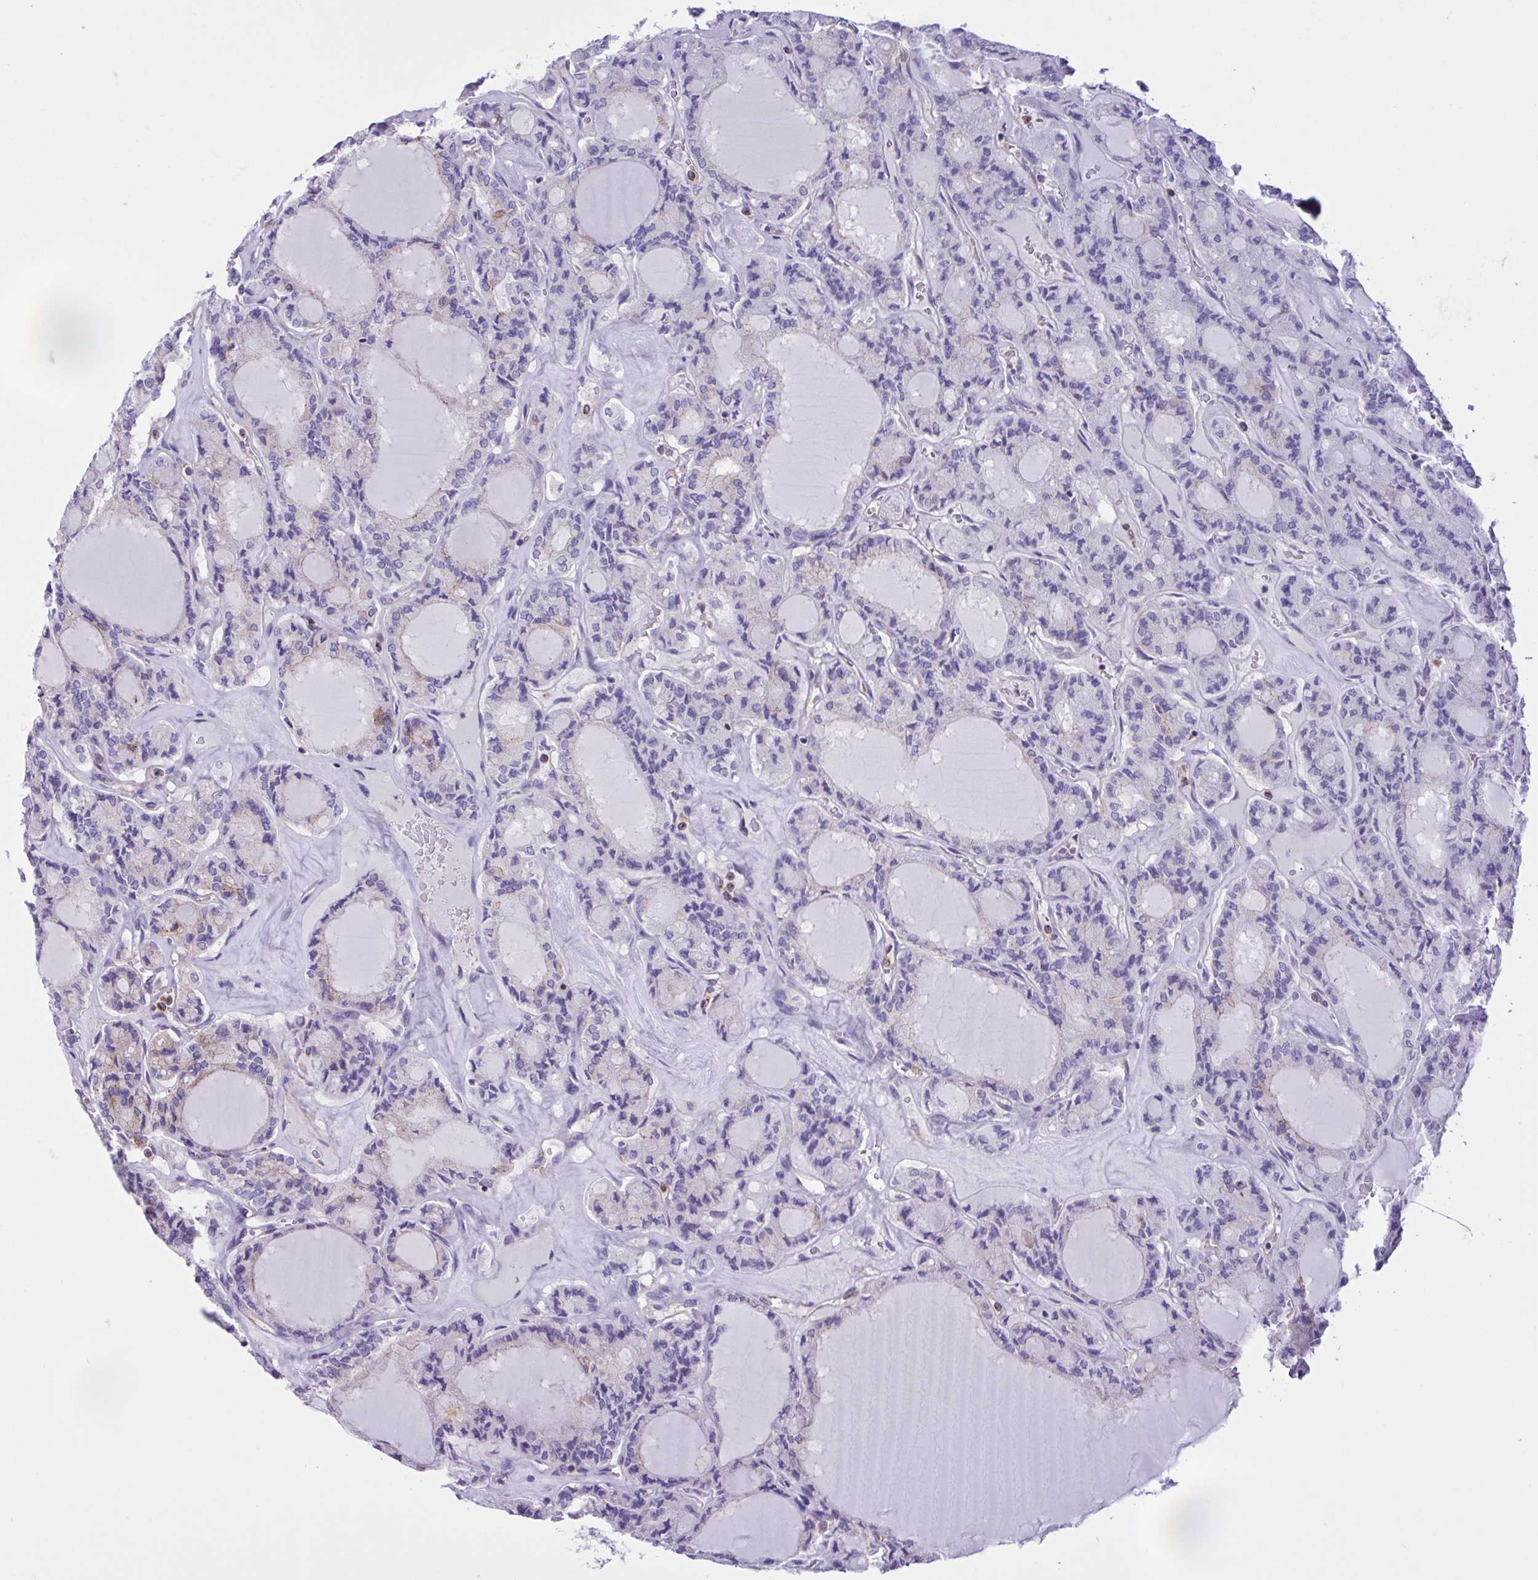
{"staining": {"intensity": "negative", "quantity": "none", "location": "none"}, "tissue": "thyroid cancer", "cell_type": "Tumor cells", "image_type": "cancer", "snomed": [{"axis": "morphology", "description": "Papillary adenocarcinoma, NOS"}, {"axis": "topography", "description": "Thyroid gland"}], "caption": "Immunohistochemistry (IHC) image of neoplastic tissue: thyroid cancer (papillary adenocarcinoma) stained with DAB (3,3'-diaminobenzidine) exhibits no significant protein expression in tumor cells.", "gene": "OR51M1", "patient": {"sex": "male", "age": 87}}